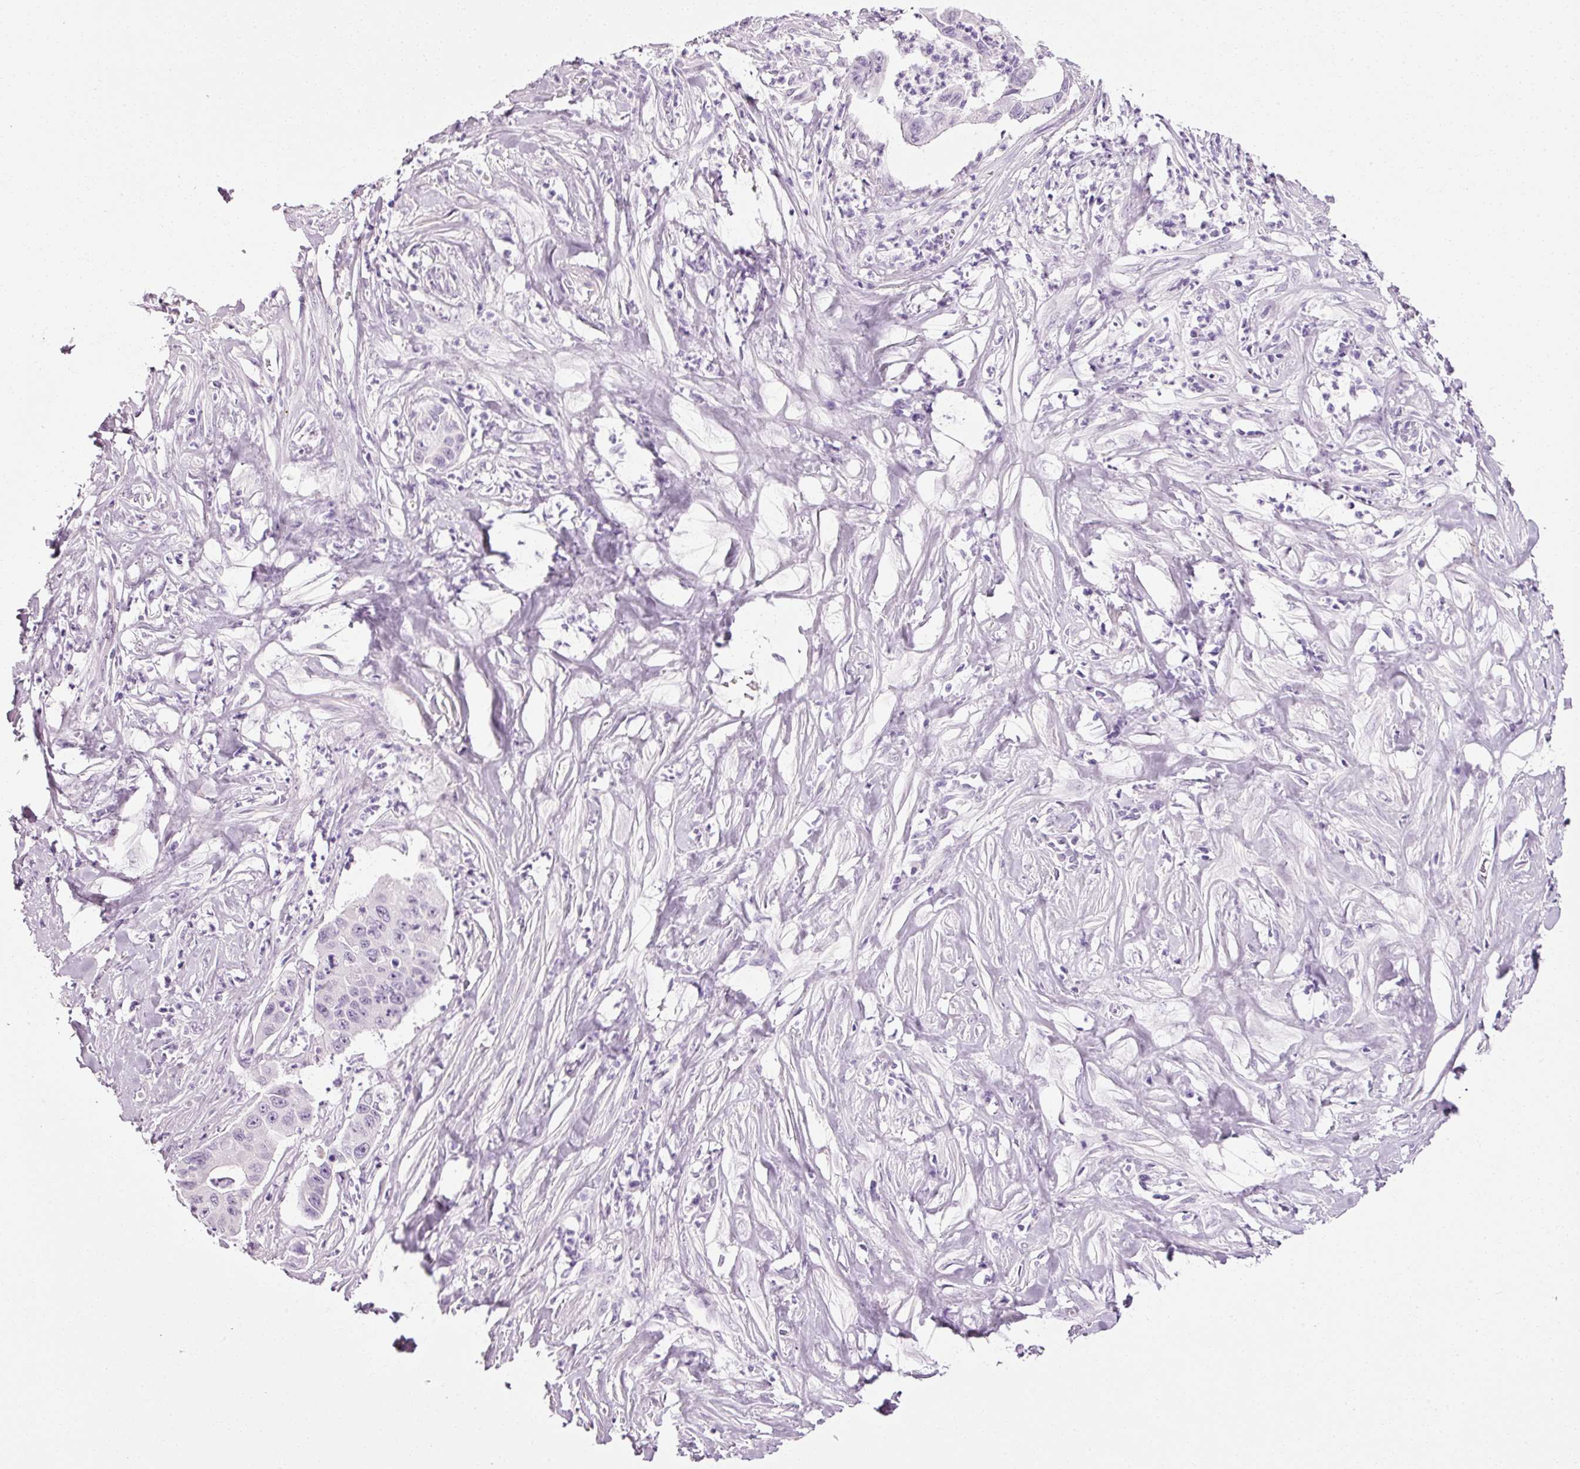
{"staining": {"intensity": "negative", "quantity": "none", "location": "none"}, "tissue": "pancreatic cancer", "cell_type": "Tumor cells", "image_type": "cancer", "snomed": [{"axis": "morphology", "description": "Adenocarcinoma, NOS"}, {"axis": "topography", "description": "Pancreas"}], "caption": "Immunohistochemistry histopathology image of adenocarcinoma (pancreatic) stained for a protein (brown), which shows no staining in tumor cells.", "gene": "ANKRD20A1", "patient": {"sex": "male", "age": 73}}